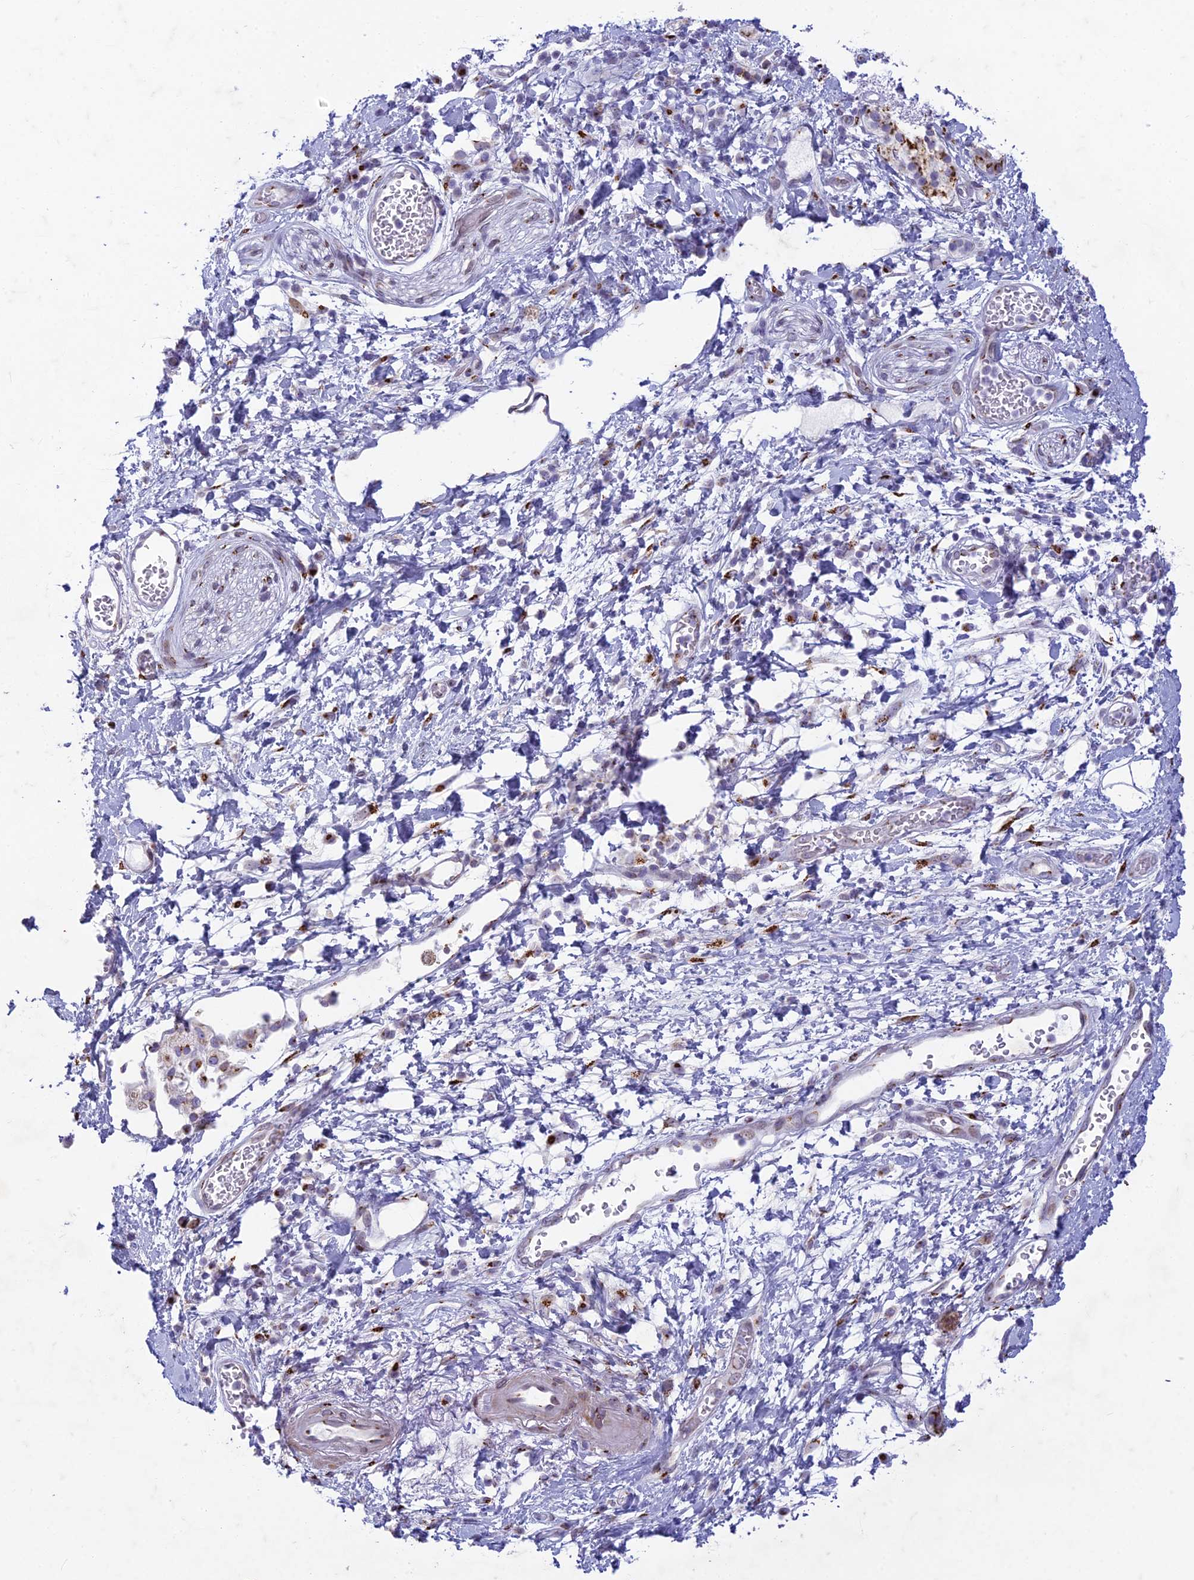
{"staining": {"intensity": "negative", "quantity": "none", "location": "none"}, "tissue": "adipose tissue", "cell_type": "Adipocytes", "image_type": "normal", "snomed": [{"axis": "morphology", "description": "Normal tissue, NOS"}, {"axis": "morphology", "description": "Adenocarcinoma, NOS"}, {"axis": "topography", "description": "Duodenum"}, {"axis": "topography", "description": "Peripheral nerve tissue"}], "caption": "A micrograph of adipose tissue stained for a protein reveals no brown staining in adipocytes.", "gene": "FAM3C", "patient": {"sex": "female", "age": 60}}